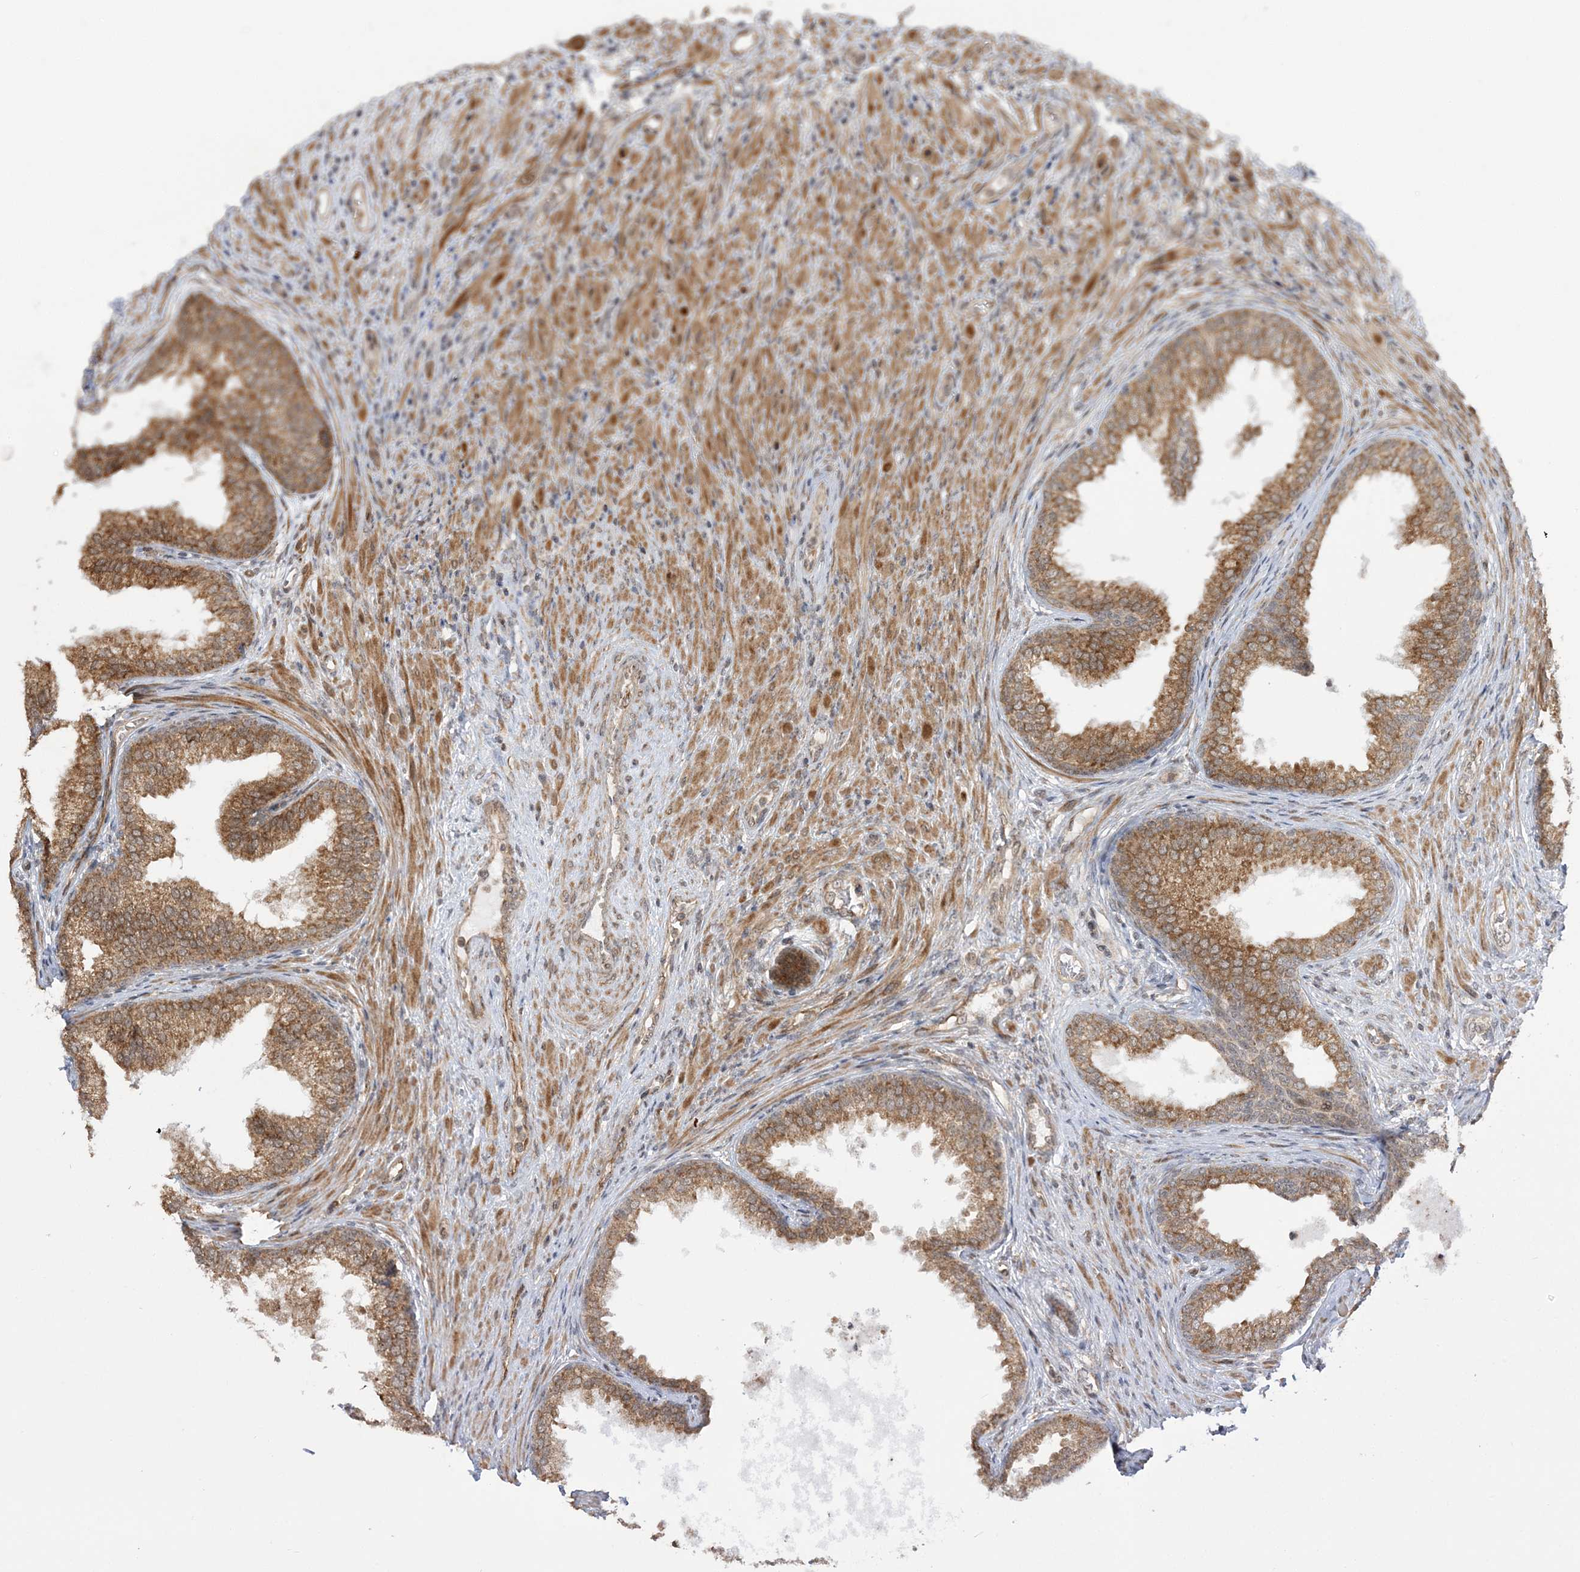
{"staining": {"intensity": "moderate", "quantity": ">75%", "location": "cytoplasmic/membranous"}, "tissue": "prostate", "cell_type": "Glandular cells", "image_type": "normal", "snomed": [{"axis": "morphology", "description": "Normal tissue, NOS"}, {"axis": "topography", "description": "Prostate"}], "caption": "Immunohistochemistry (DAB) staining of benign human prostate displays moderate cytoplasmic/membranous protein staining in approximately >75% of glandular cells.", "gene": "MRPL47", "patient": {"sex": "male", "age": 76}}